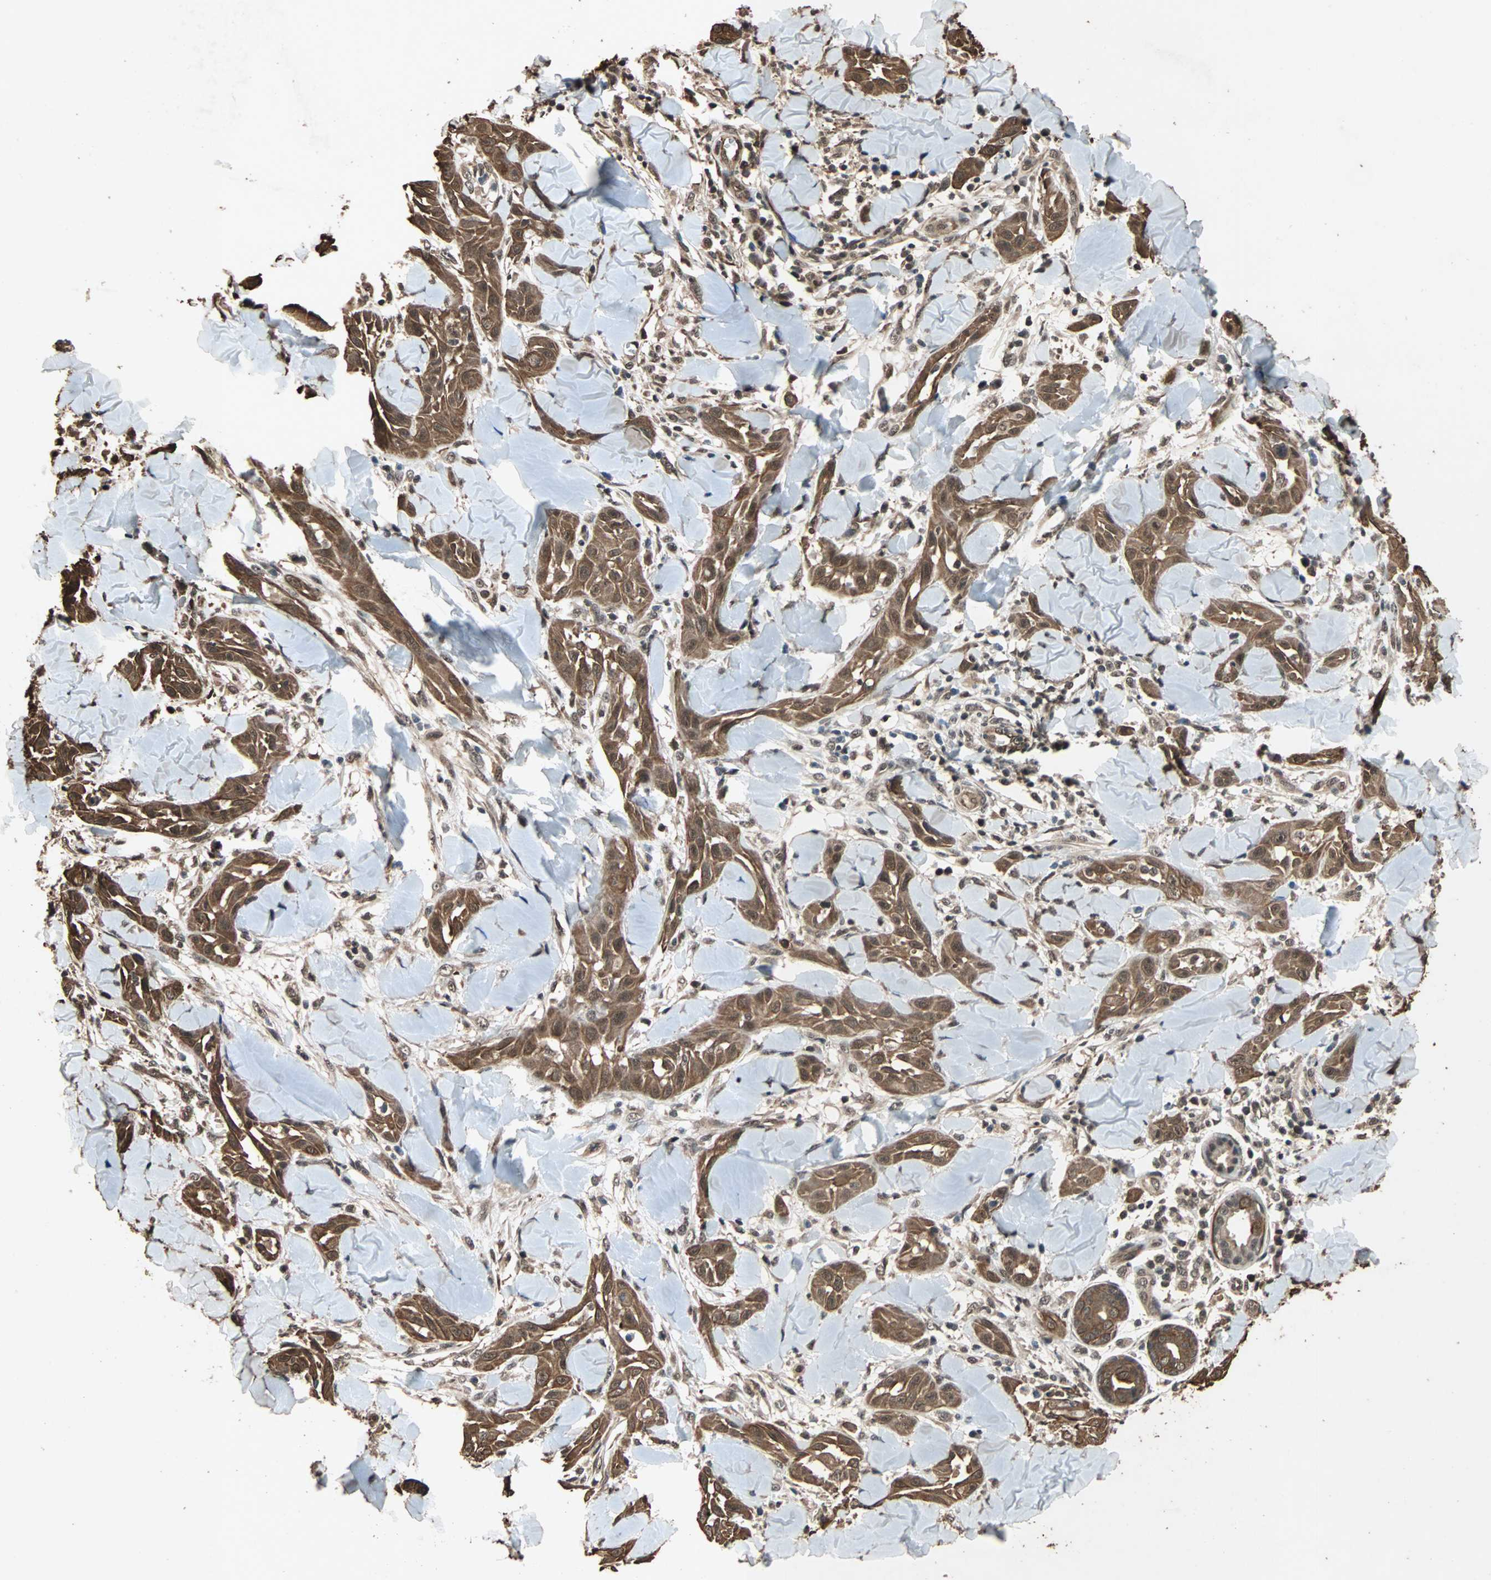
{"staining": {"intensity": "moderate", "quantity": ">75%", "location": "cytoplasmic/membranous,nuclear"}, "tissue": "skin cancer", "cell_type": "Tumor cells", "image_type": "cancer", "snomed": [{"axis": "morphology", "description": "Squamous cell carcinoma, NOS"}, {"axis": "topography", "description": "Skin"}], "caption": "Skin cancer tissue reveals moderate cytoplasmic/membranous and nuclear positivity in about >75% of tumor cells", "gene": "CDC5L", "patient": {"sex": "male", "age": 24}}